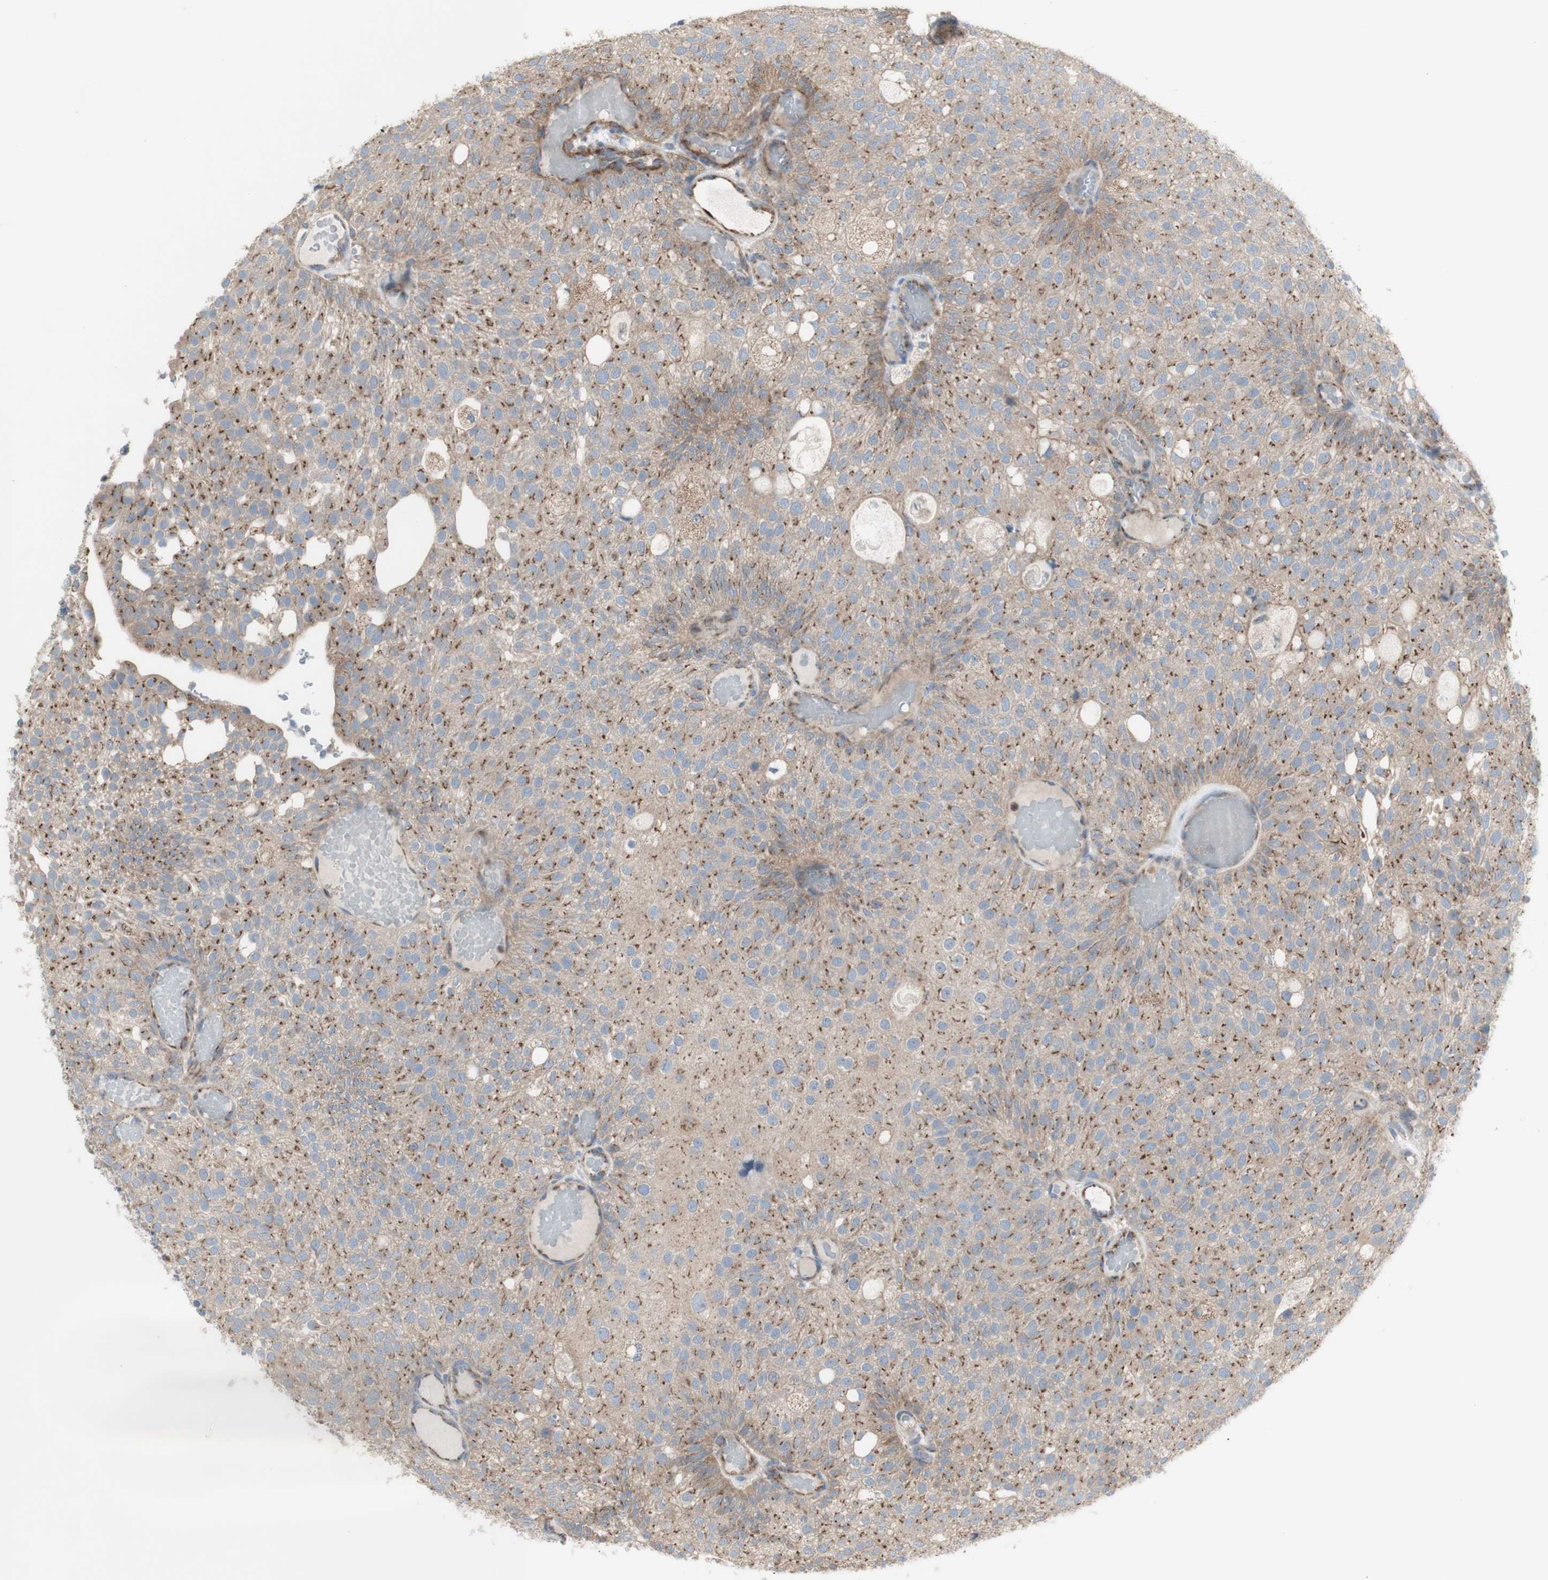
{"staining": {"intensity": "weak", "quantity": "25%-75%", "location": "cytoplasmic/membranous"}, "tissue": "urothelial cancer", "cell_type": "Tumor cells", "image_type": "cancer", "snomed": [{"axis": "morphology", "description": "Urothelial carcinoma, Low grade"}, {"axis": "topography", "description": "Urinary bladder"}], "caption": "The photomicrograph reveals immunohistochemical staining of low-grade urothelial carcinoma. There is weak cytoplasmic/membranous positivity is identified in about 25%-75% of tumor cells. Nuclei are stained in blue.", "gene": "C3orf52", "patient": {"sex": "male", "age": 78}}